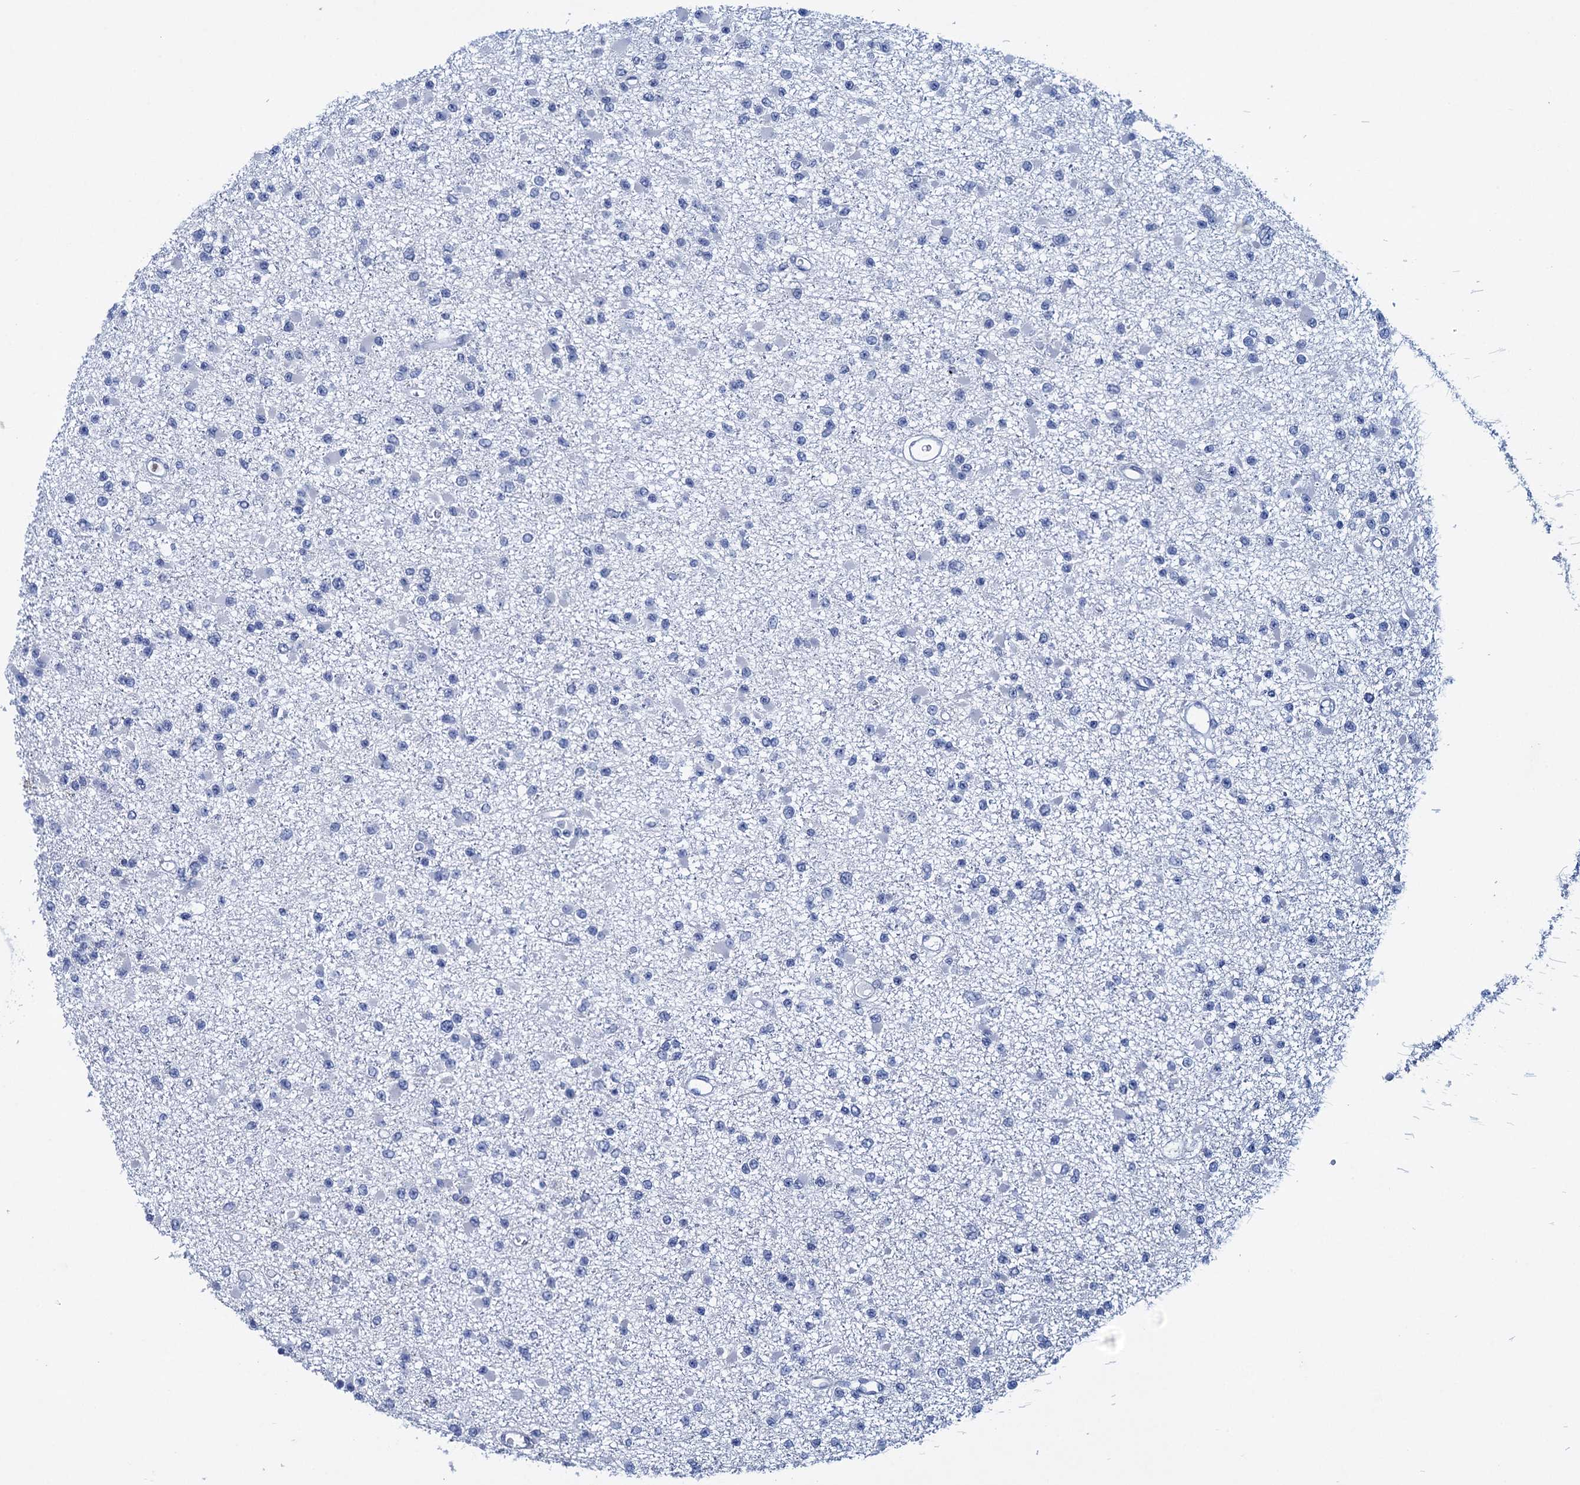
{"staining": {"intensity": "negative", "quantity": "none", "location": "none"}, "tissue": "glioma", "cell_type": "Tumor cells", "image_type": "cancer", "snomed": [{"axis": "morphology", "description": "Glioma, malignant, Low grade"}, {"axis": "topography", "description": "Brain"}], "caption": "Glioma was stained to show a protein in brown. There is no significant staining in tumor cells.", "gene": "RHCG", "patient": {"sex": "female", "age": 22}}